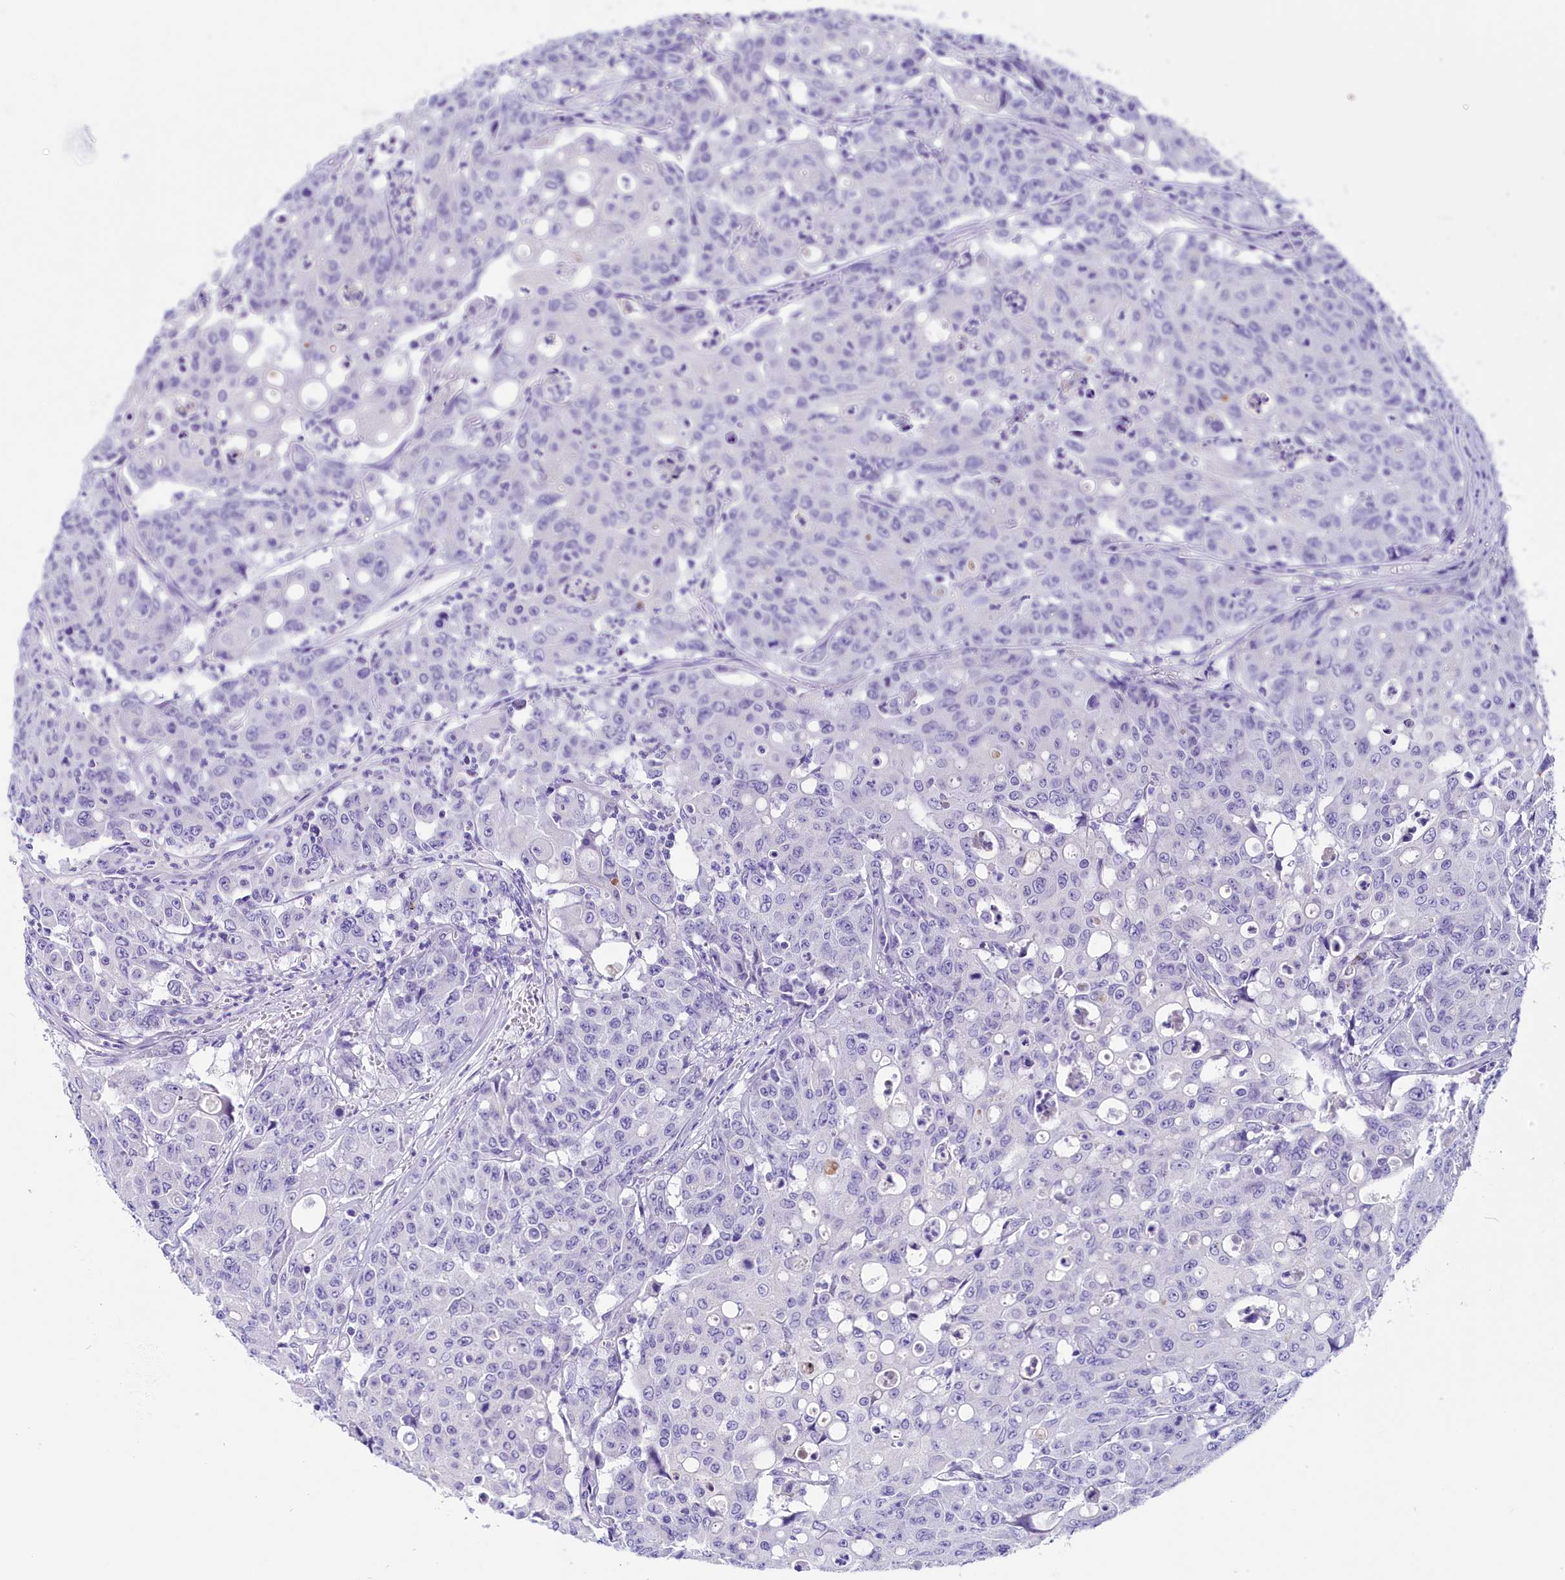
{"staining": {"intensity": "negative", "quantity": "none", "location": "none"}, "tissue": "colorectal cancer", "cell_type": "Tumor cells", "image_type": "cancer", "snomed": [{"axis": "morphology", "description": "Adenocarcinoma, NOS"}, {"axis": "topography", "description": "Colon"}], "caption": "High magnification brightfield microscopy of adenocarcinoma (colorectal) stained with DAB (brown) and counterstained with hematoxylin (blue): tumor cells show no significant staining. (DAB immunohistochemistry (IHC), high magnification).", "gene": "SKIDA1", "patient": {"sex": "male", "age": 51}}